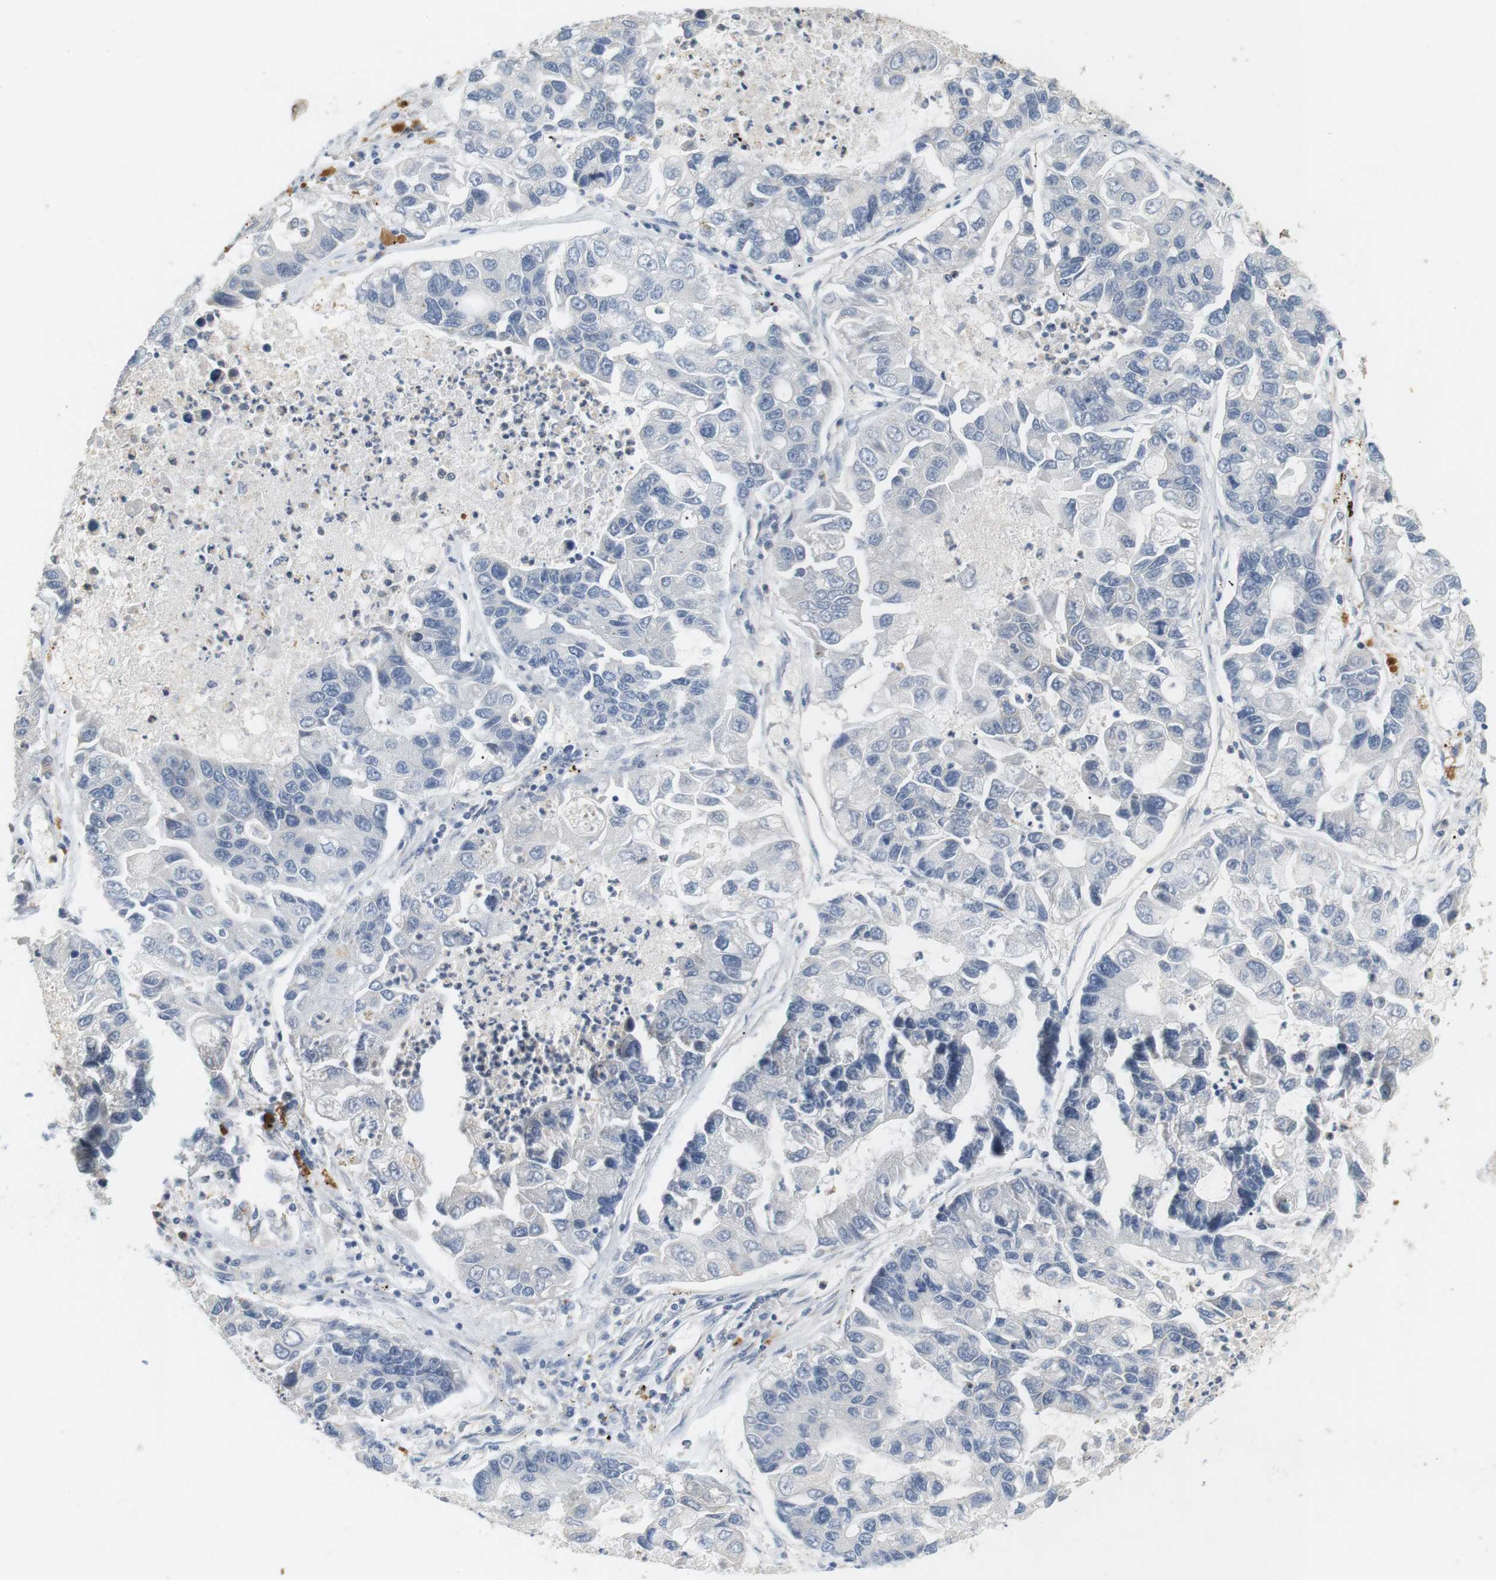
{"staining": {"intensity": "negative", "quantity": "none", "location": "none"}, "tissue": "lung cancer", "cell_type": "Tumor cells", "image_type": "cancer", "snomed": [{"axis": "morphology", "description": "Adenocarcinoma, NOS"}, {"axis": "topography", "description": "Lung"}], "caption": "This is an immunohistochemistry photomicrograph of human lung adenocarcinoma. There is no staining in tumor cells.", "gene": "CD300E", "patient": {"sex": "female", "age": 51}}